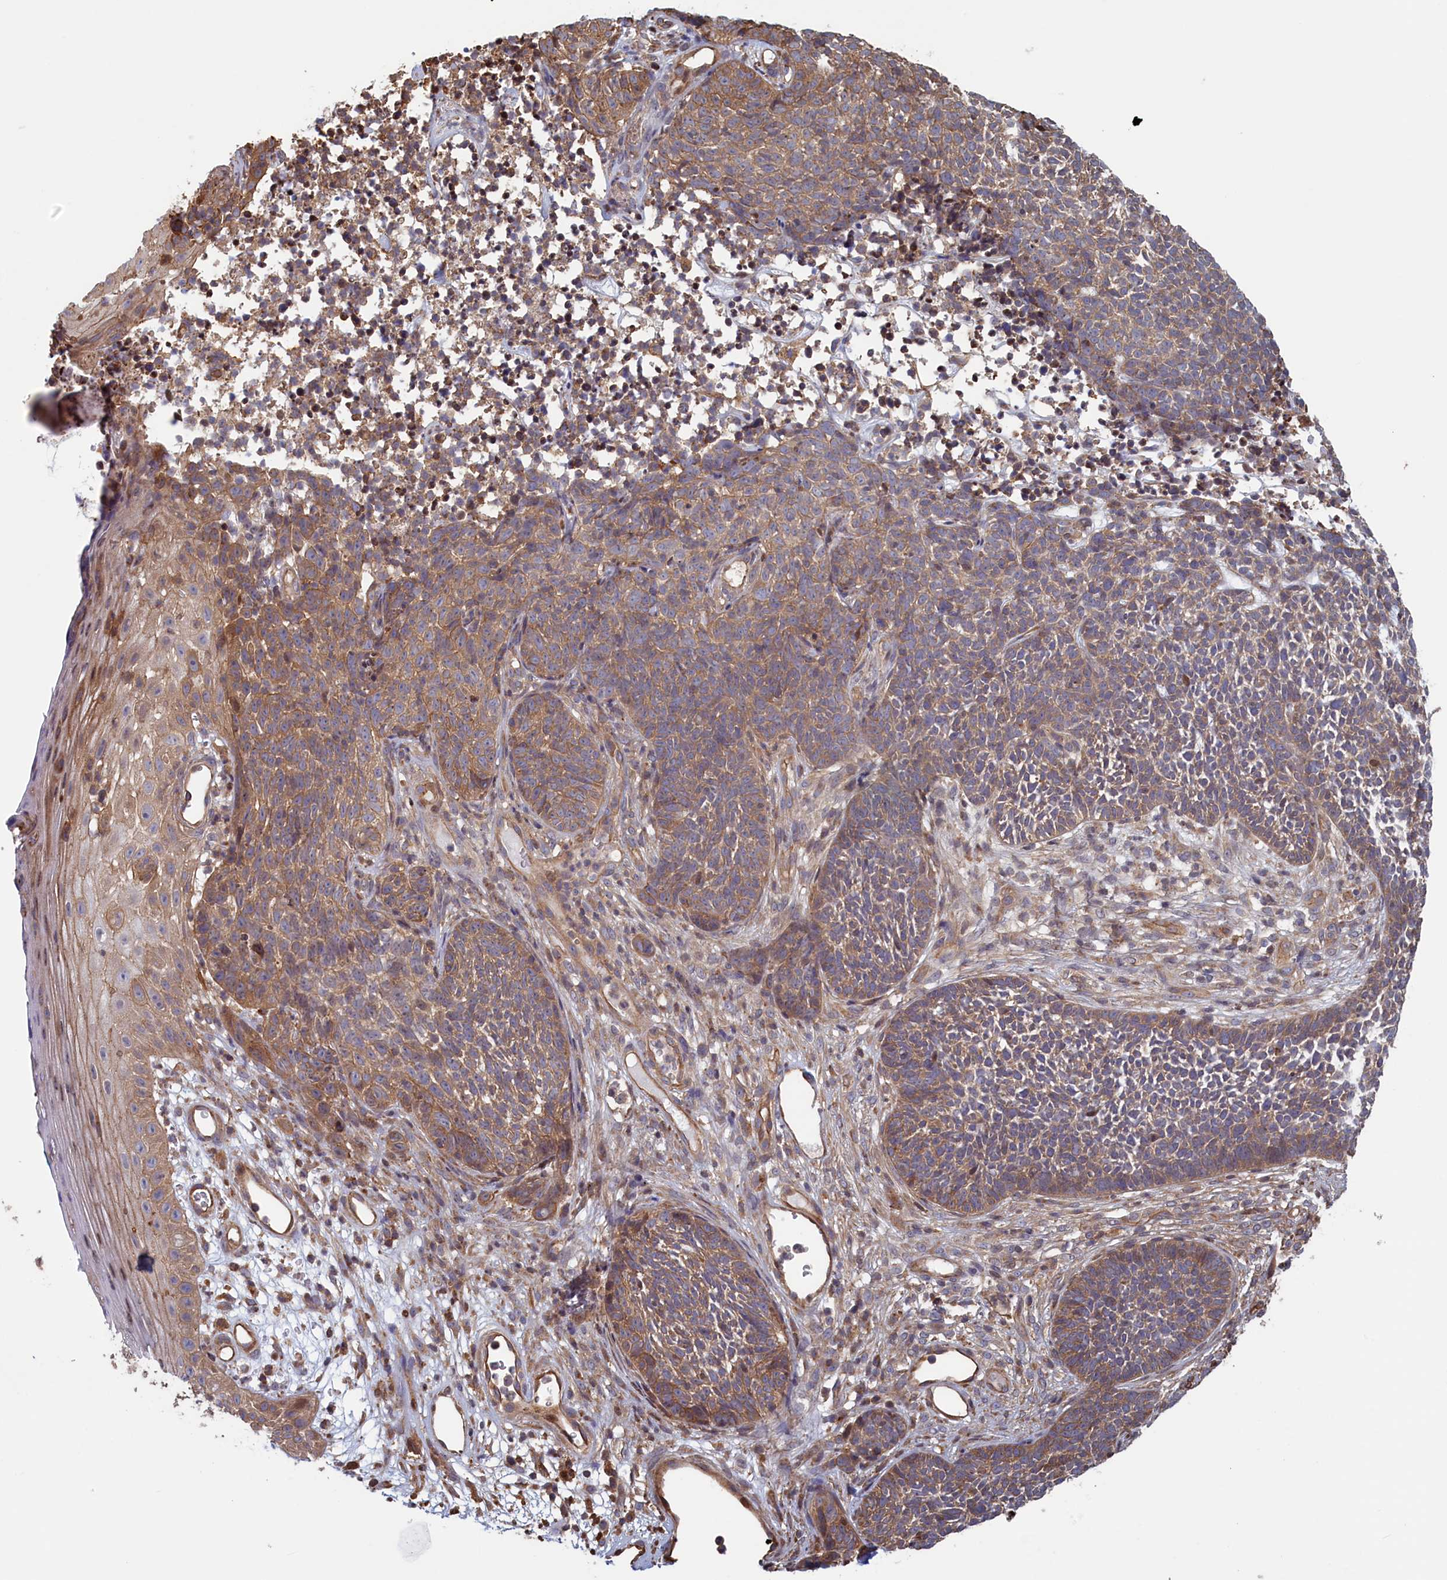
{"staining": {"intensity": "moderate", "quantity": ">75%", "location": "cytoplasmic/membranous"}, "tissue": "skin cancer", "cell_type": "Tumor cells", "image_type": "cancer", "snomed": [{"axis": "morphology", "description": "Basal cell carcinoma"}, {"axis": "topography", "description": "Skin"}], "caption": "Skin cancer was stained to show a protein in brown. There is medium levels of moderate cytoplasmic/membranous positivity in about >75% of tumor cells. (IHC, brightfield microscopy, high magnification).", "gene": "RILPL1", "patient": {"sex": "female", "age": 84}}